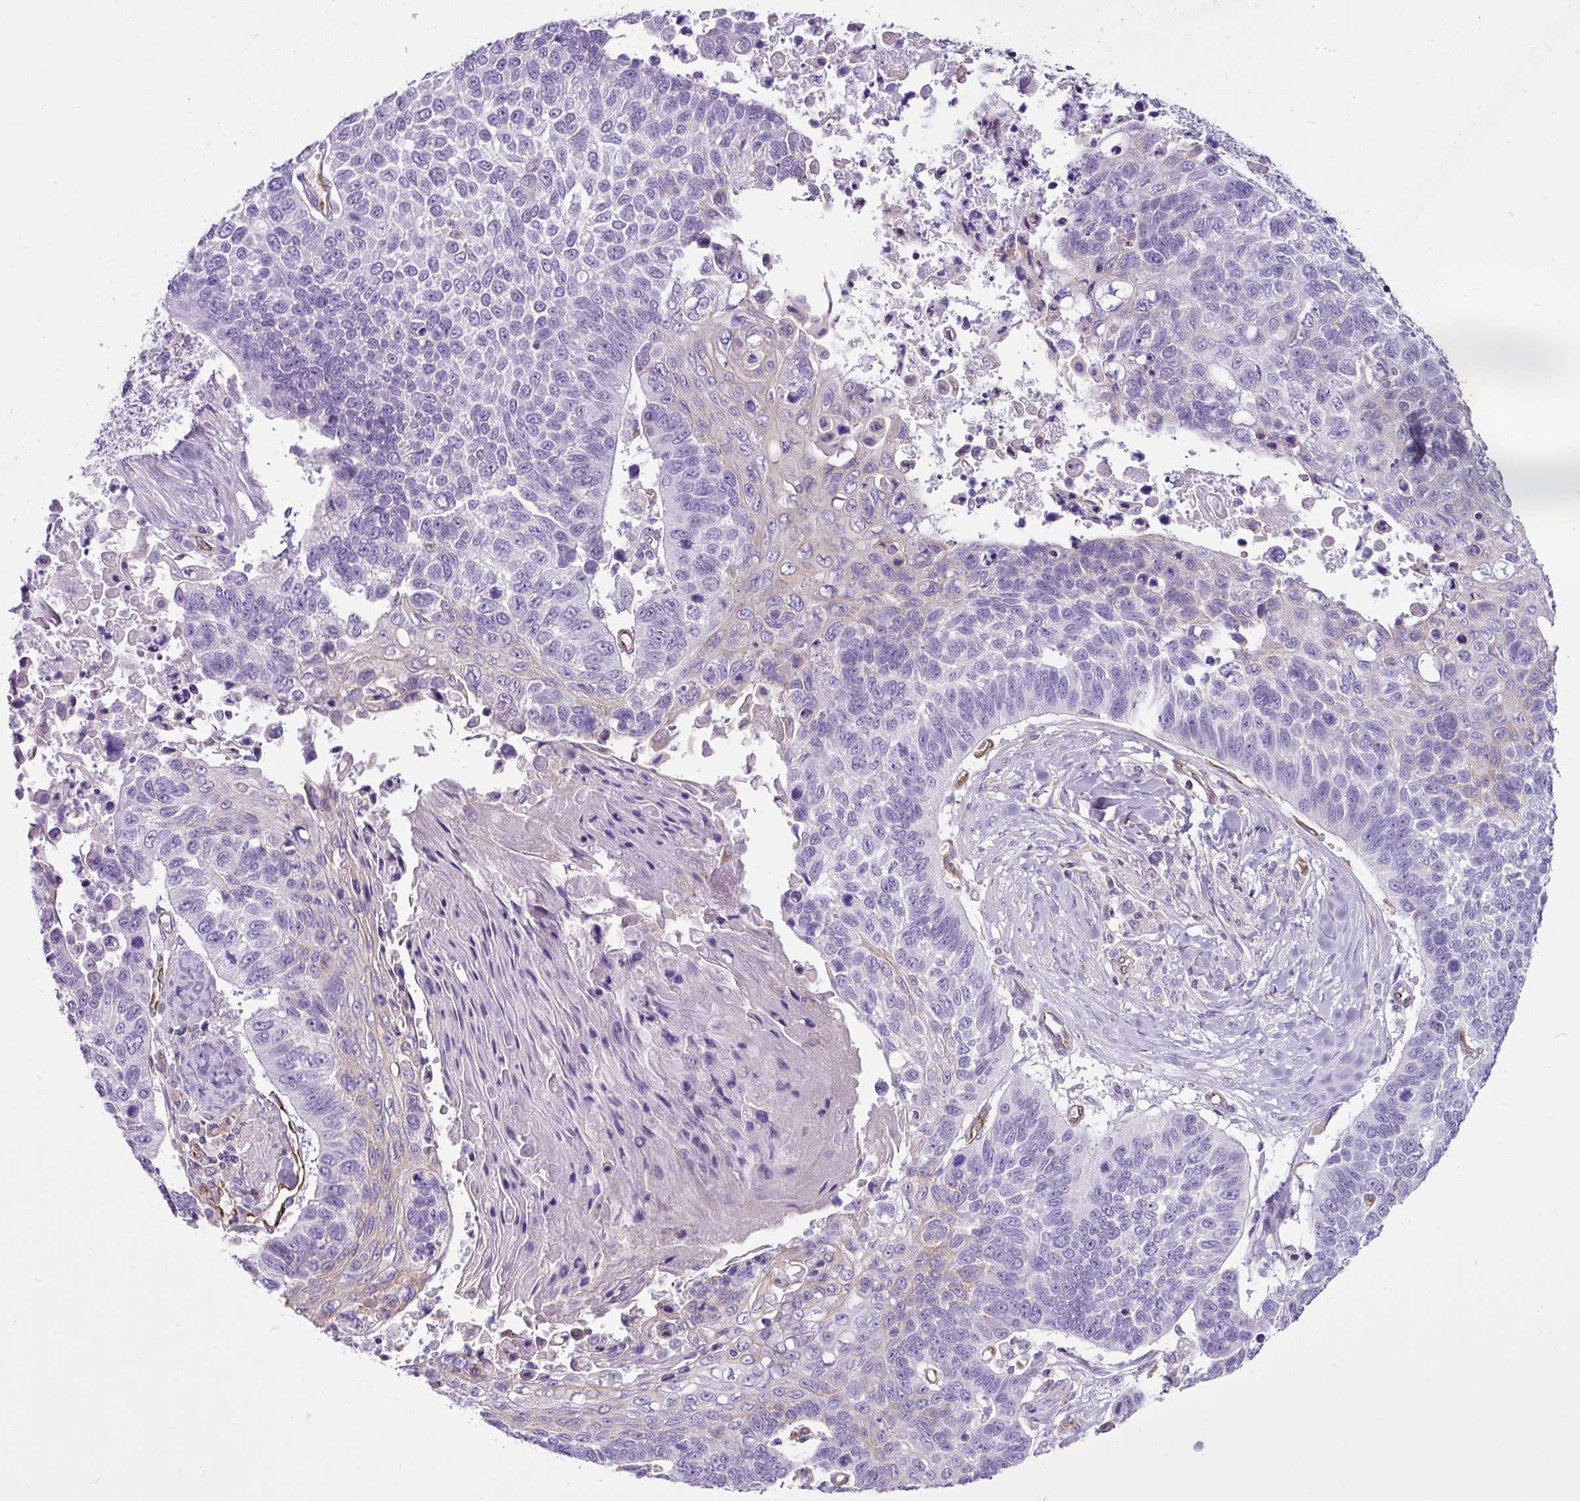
{"staining": {"intensity": "negative", "quantity": "none", "location": "none"}, "tissue": "lung cancer", "cell_type": "Tumor cells", "image_type": "cancer", "snomed": [{"axis": "morphology", "description": "Squamous cell carcinoma, NOS"}, {"axis": "topography", "description": "Lung"}], "caption": "A high-resolution micrograph shows IHC staining of lung squamous cell carcinoma, which shows no significant positivity in tumor cells.", "gene": "EME2", "patient": {"sex": "male", "age": 62}}